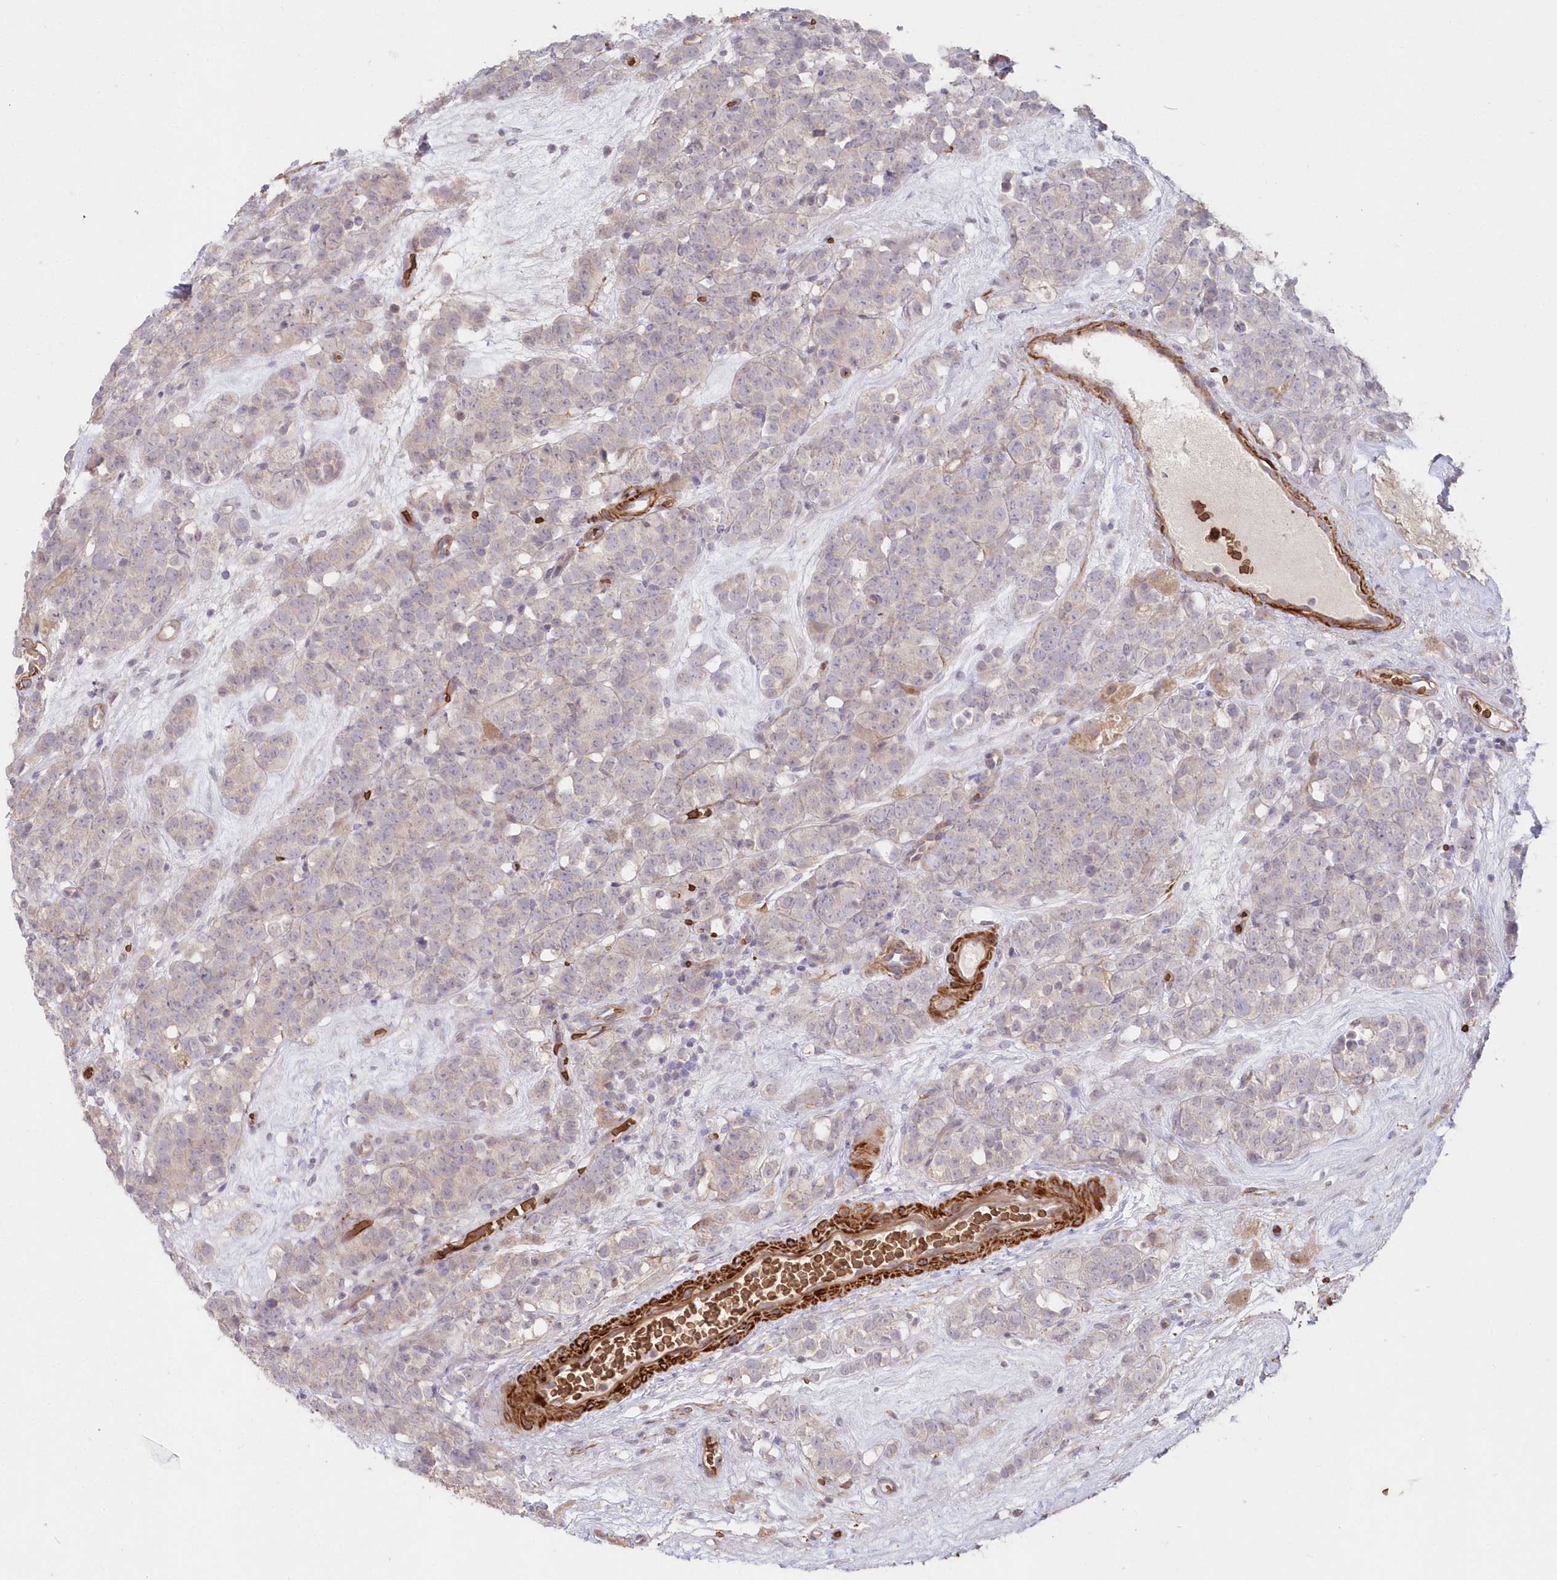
{"staining": {"intensity": "negative", "quantity": "none", "location": "none"}, "tissue": "testis cancer", "cell_type": "Tumor cells", "image_type": "cancer", "snomed": [{"axis": "morphology", "description": "Seminoma, NOS"}, {"axis": "topography", "description": "Testis"}], "caption": "Tumor cells are negative for protein expression in human testis seminoma.", "gene": "SERINC1", "patient": {"sex": "male", "age": 71}}